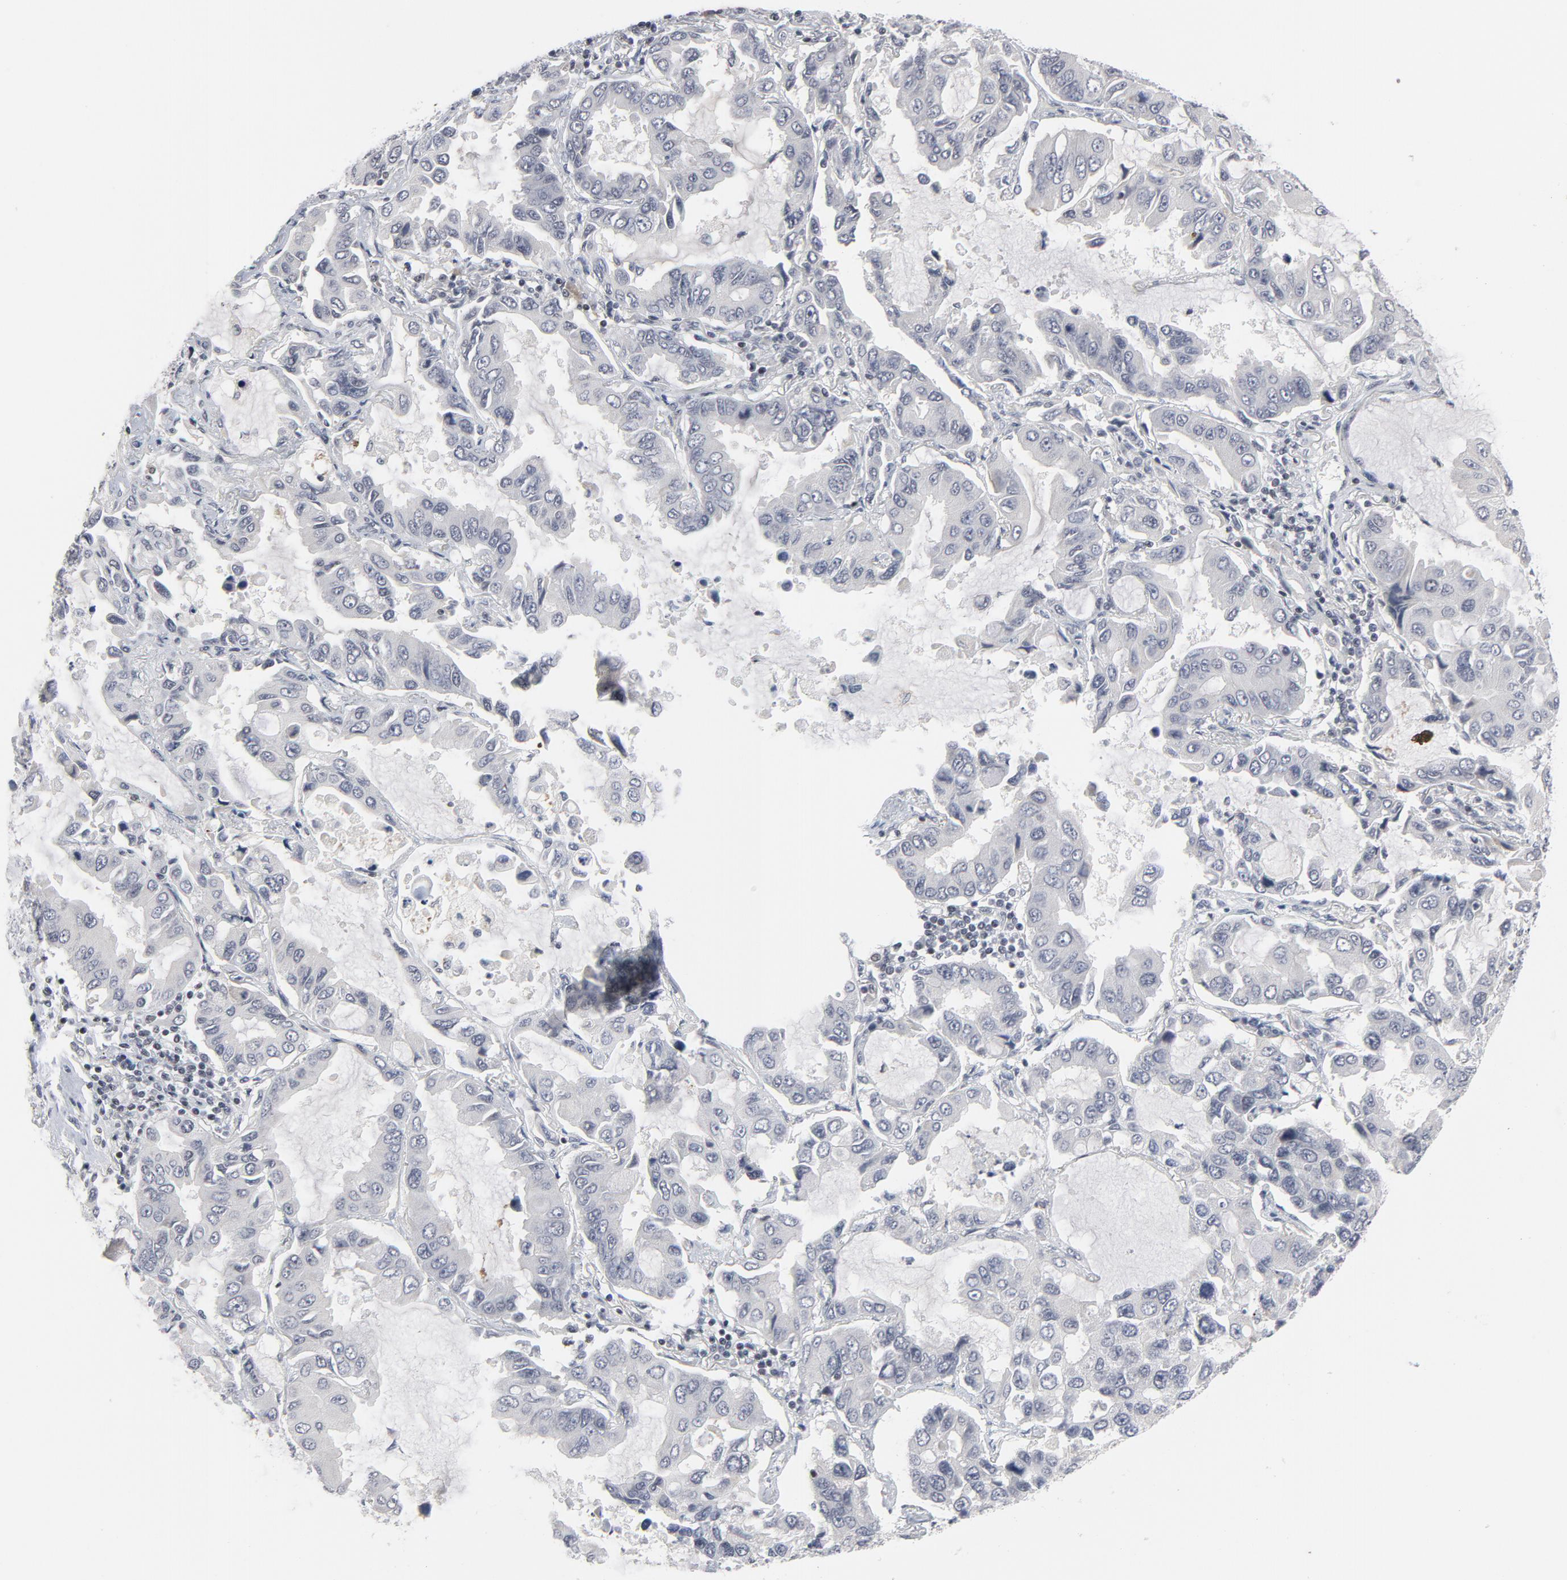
{"staining": {"intensity": "negative", "quantity": "none", "location": "none"}, "tissue": "lung cancer", "cell_type": "Tumor cells", "image_type": "cancer", "snomed": [{"axis": "morphology", "description": "Adenocarcinoma, NOS"}, {"axis": "topography", "description": "Lung"}], "caption": "Tumor cells are negative for protein expression in human lung cancer (adenocarcinoma).", "gene": "GABPA", "patient": {"sex": "male", "age": 64}}